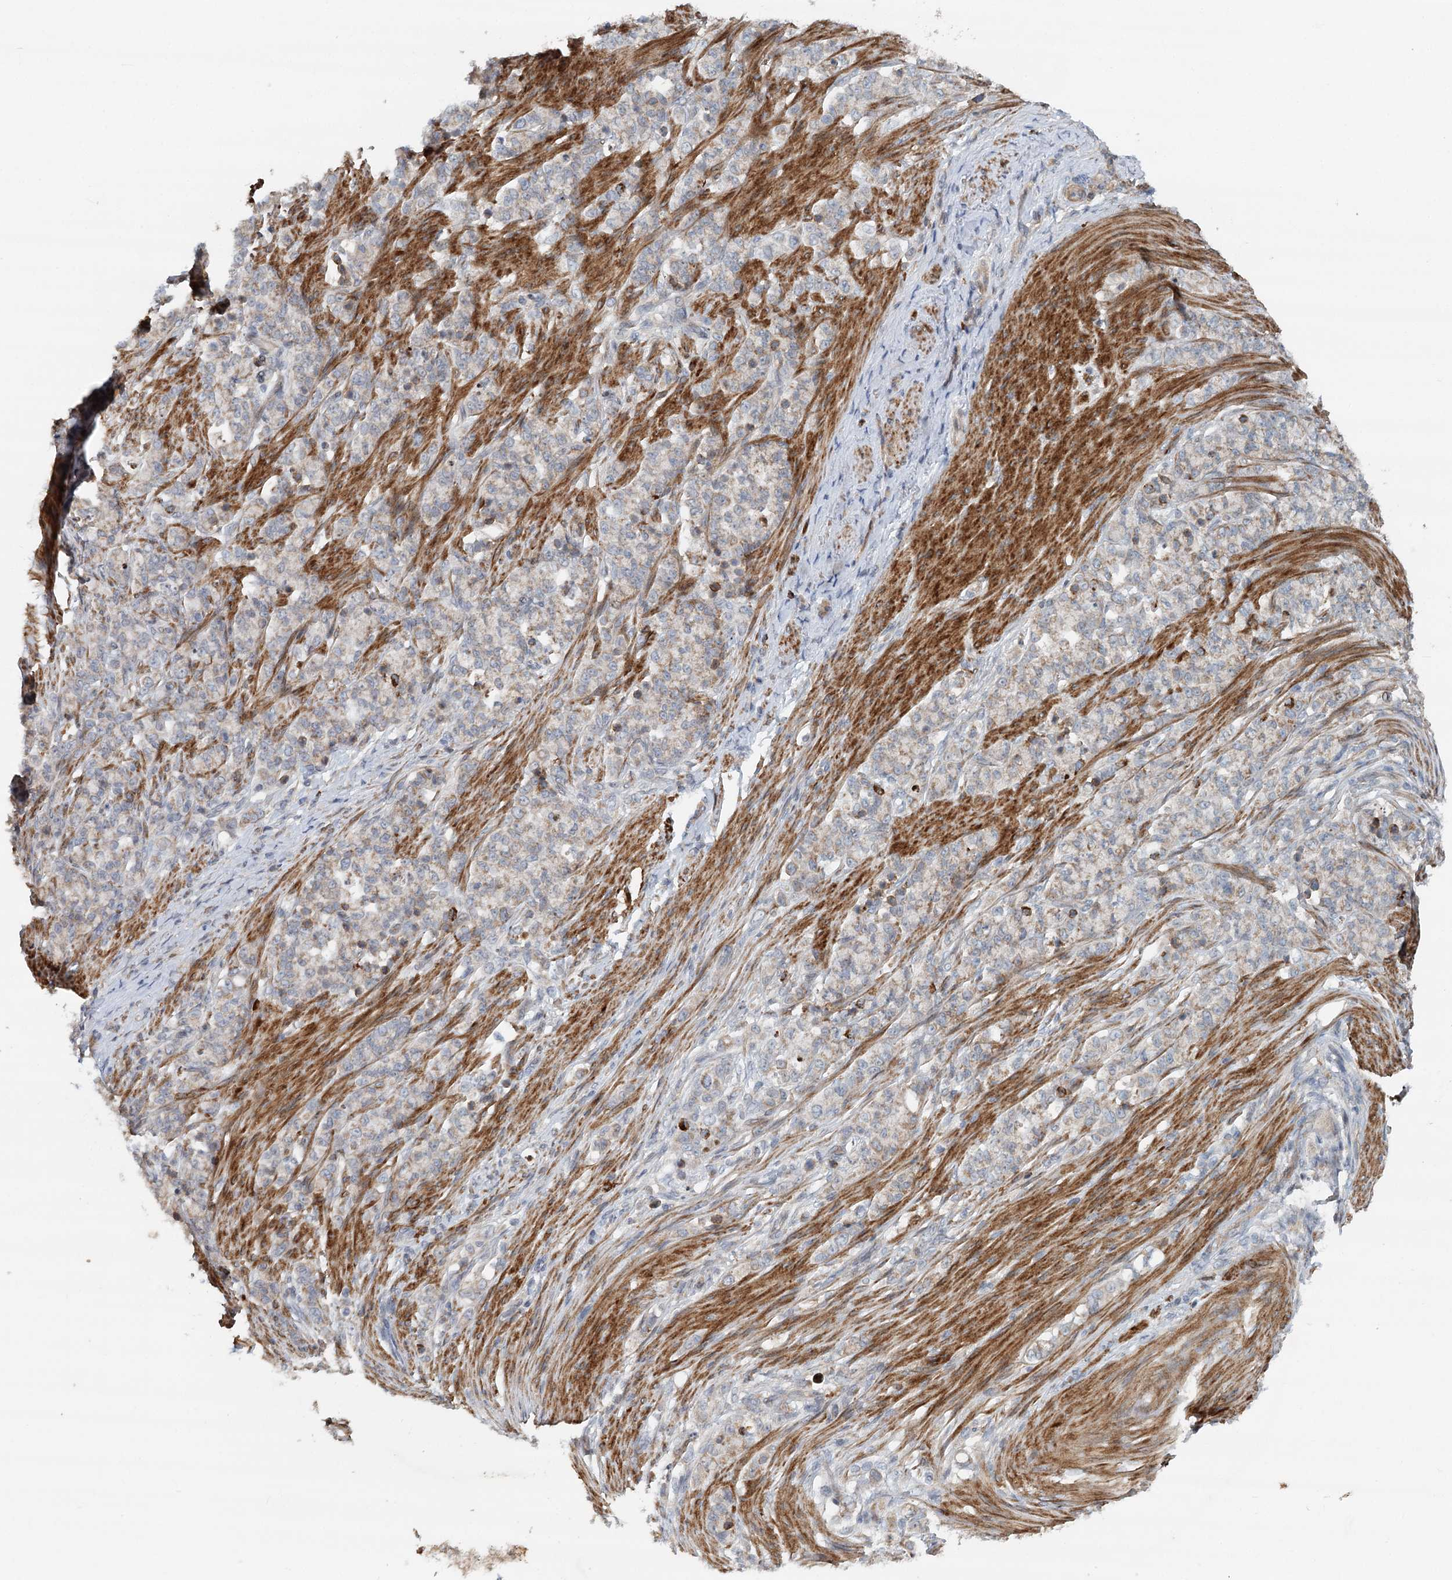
{"staining": {"intensity": "weak", "quantity": "<25%", "location": "cytoplasmic/membranous"}, "tissue": "stomach cancer", "cell_type": "Tumor cells", "image_type": "cancer", "snomed": [{"axis": "morphology", "description": "Adenocarcinoma, NOS"}, {"axis": "topography", "description": "Stomach"}], "caption": "A photomicrograph of stomach cancer stained for a protein demonstrates no brown staining in tumor cells.", "gene": "RNF111", "patient": {"sex": "female", "age": 79}}